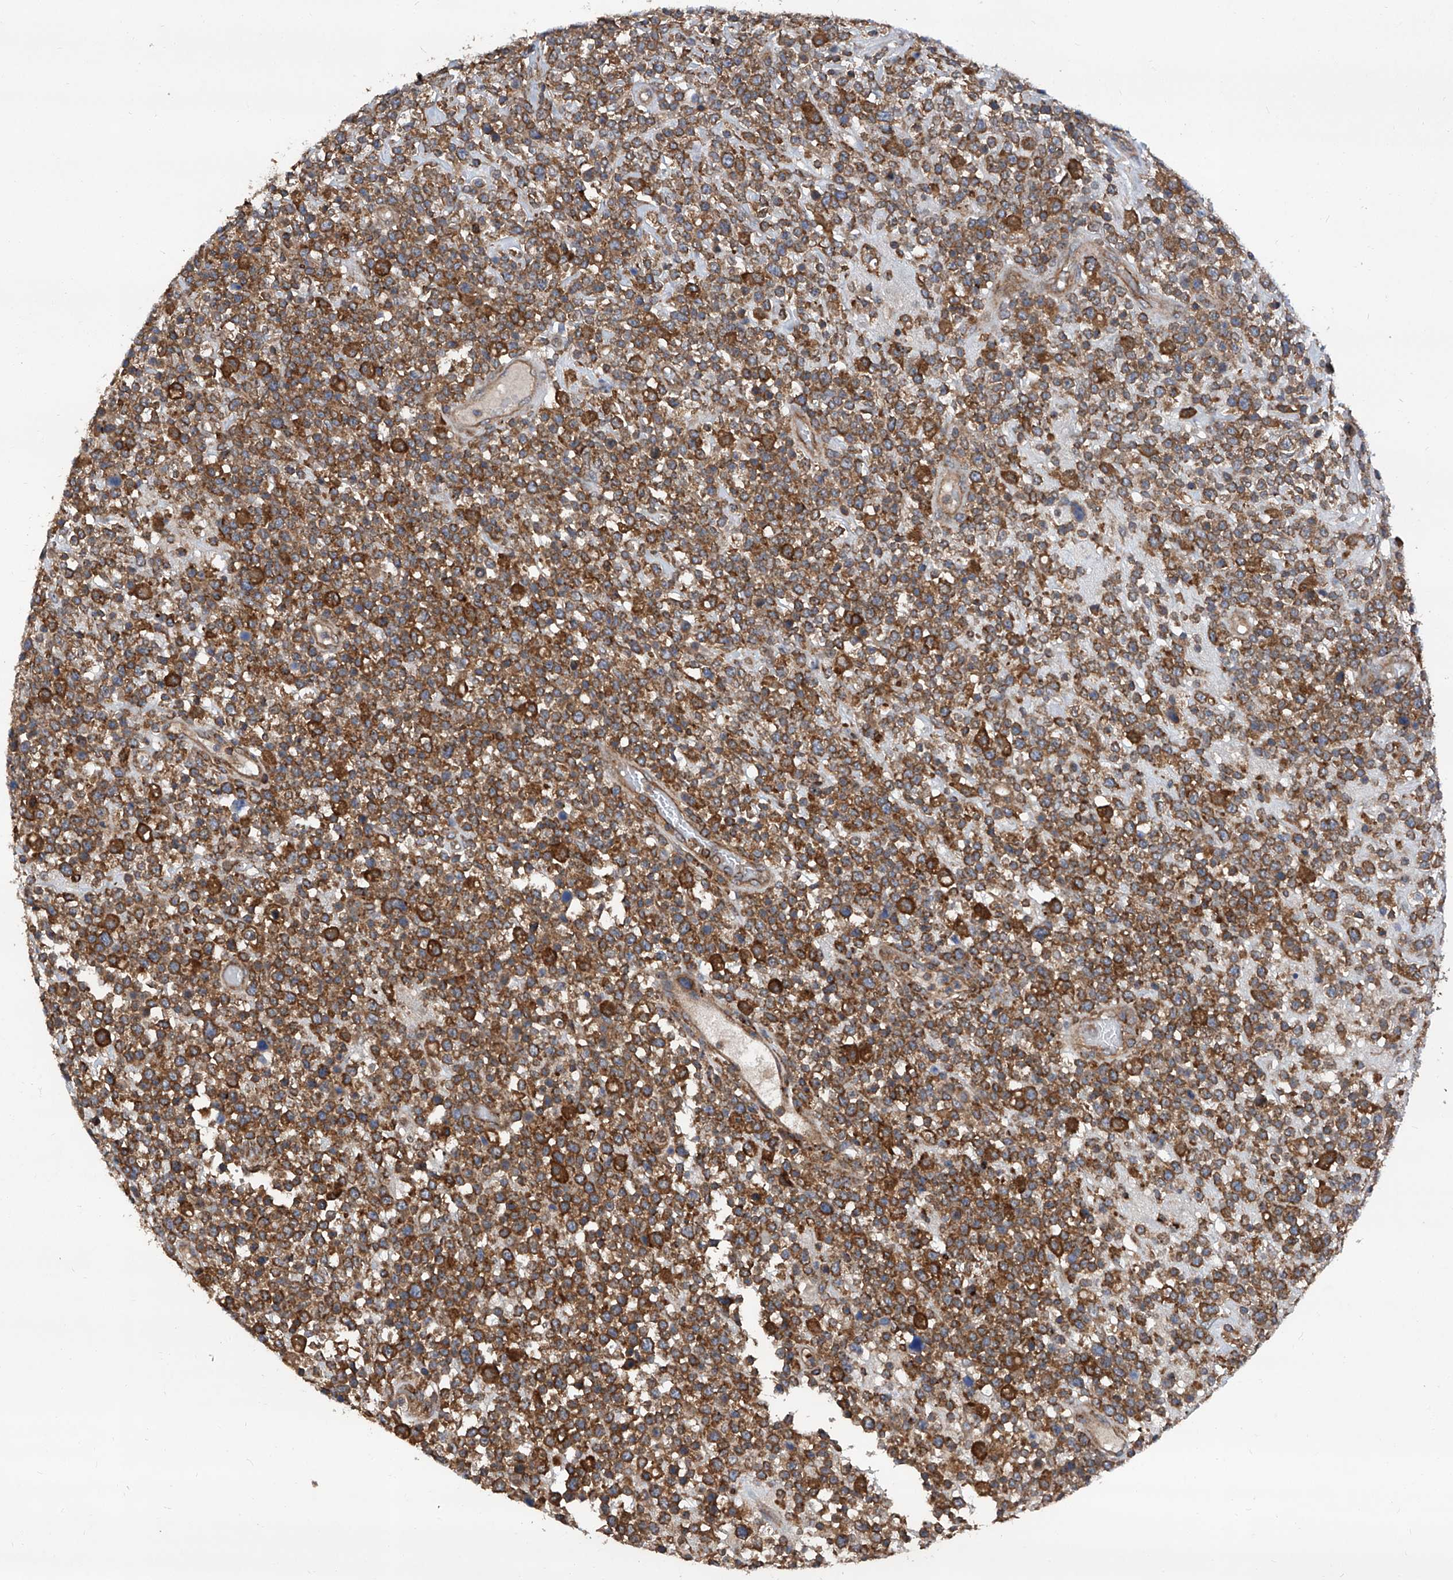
{"staining": {"intensity": "strong", "quantity": ">75%", "location": "cytoplasmic/membranous"}, "tissue": "lymphoma", "cell_type": "Tumor cells", "image_type": "cancer", "snomed": [{"axis": "morphology", "description": "Malignant lymphoma, non-Hodgkin's type, High grade"}, {"axis": "topography", "description": "Colon"}], "caption": "Immunohistochemistry histopathology image of malignant lymphoma, non-Hodgkin's type (high-grade) stained for a protein (brown), which reveals high levels of strong cytoplasmic/membranous expression in about >75% of tumor cells.", "gene": "SMAP1", "patient": {"sex": "female", "age": 53}}